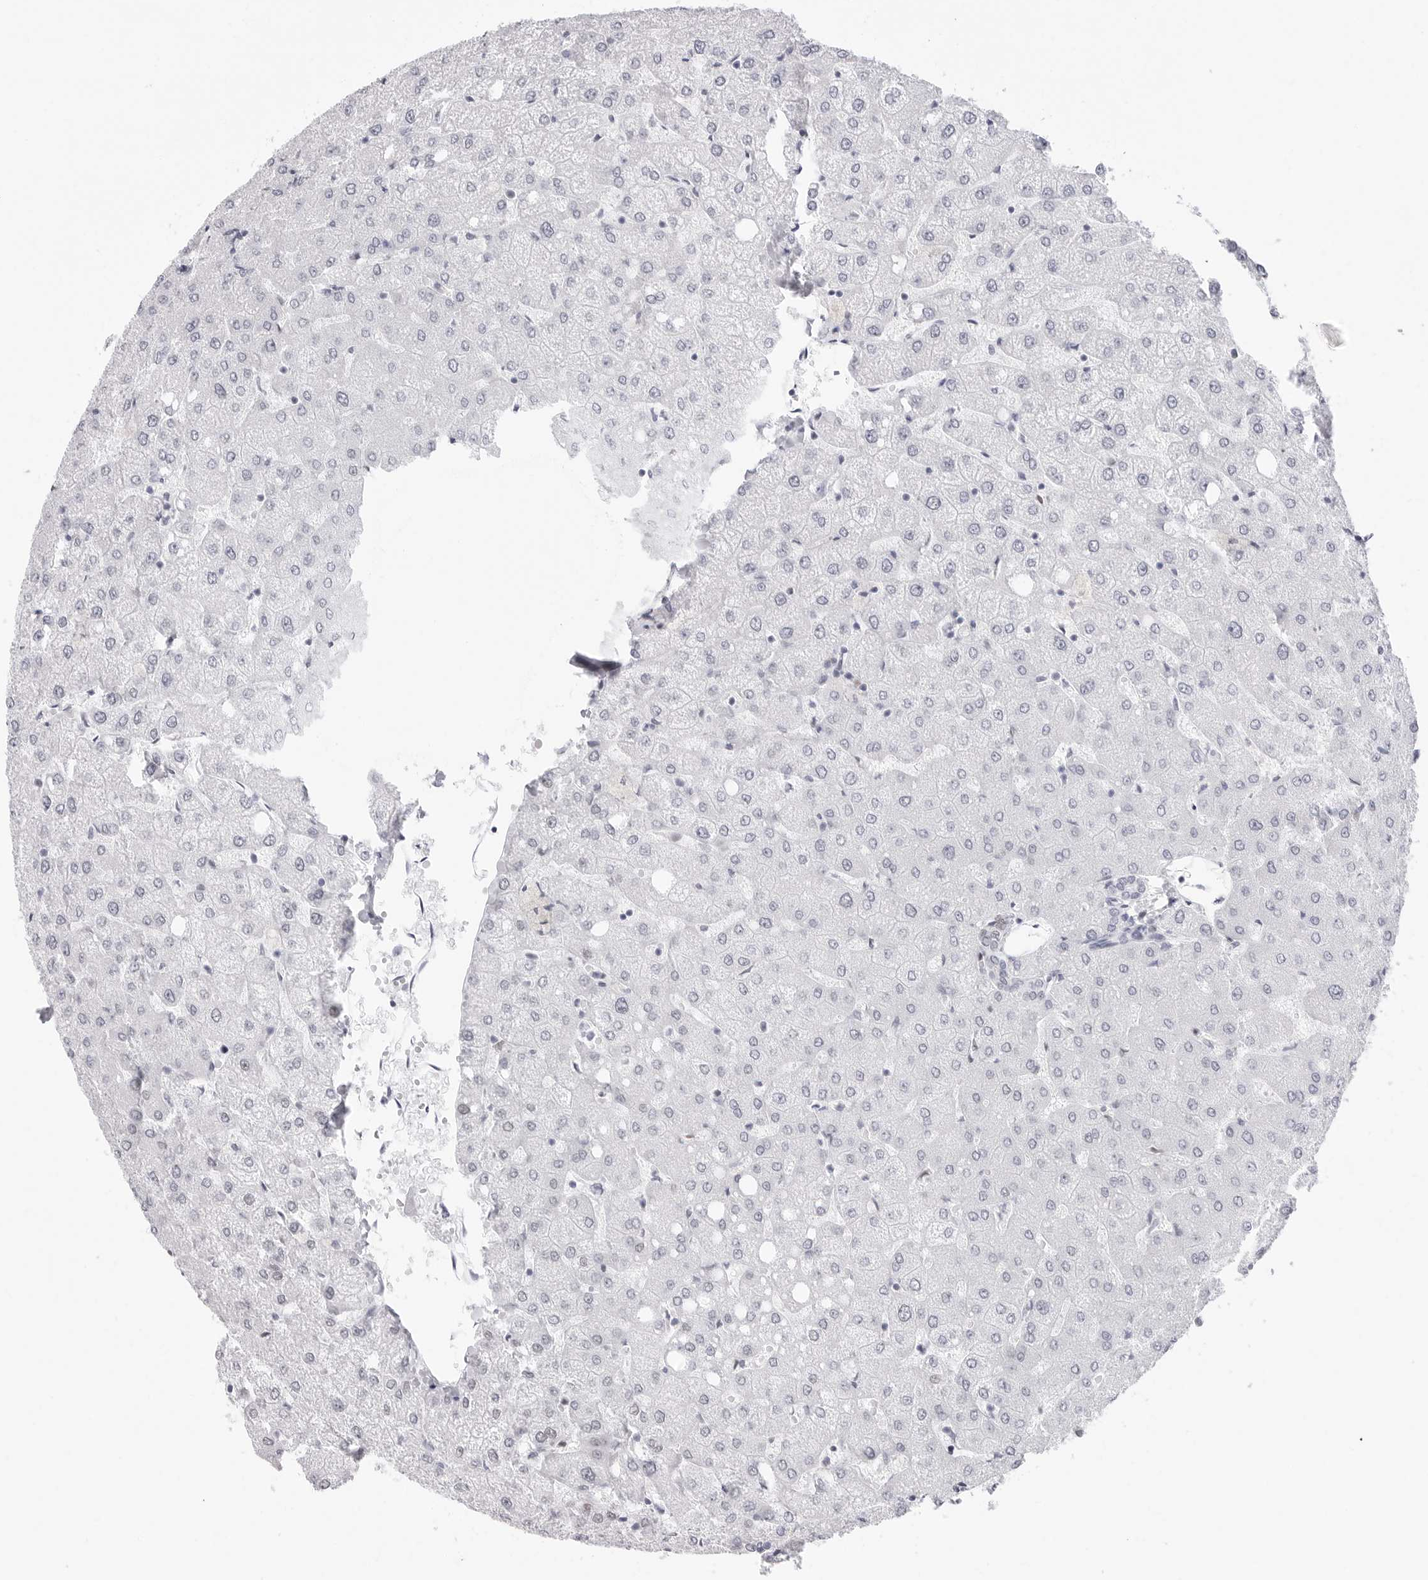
{"staining": {"intensity": "negative", "quantity": "none", "location": "none"}, "tissue": "liver", "cell_type": "Cholangiocytes", "image_type": "normal", "snomed": [{"axis": "morphology", "description": "Normal tissue, NOS"}, {"axis": "topography", "description": "Liver"}], "caption": "Liver was stained to show a protein in brown. There is no significant staining in cholangiocytes. (DAB (3,3'-diaminobenzidine) immunohistochemistry with hematoxylin counter stain).", "gene": "NASP", "patient": {"sex": "female", "age": 54}}